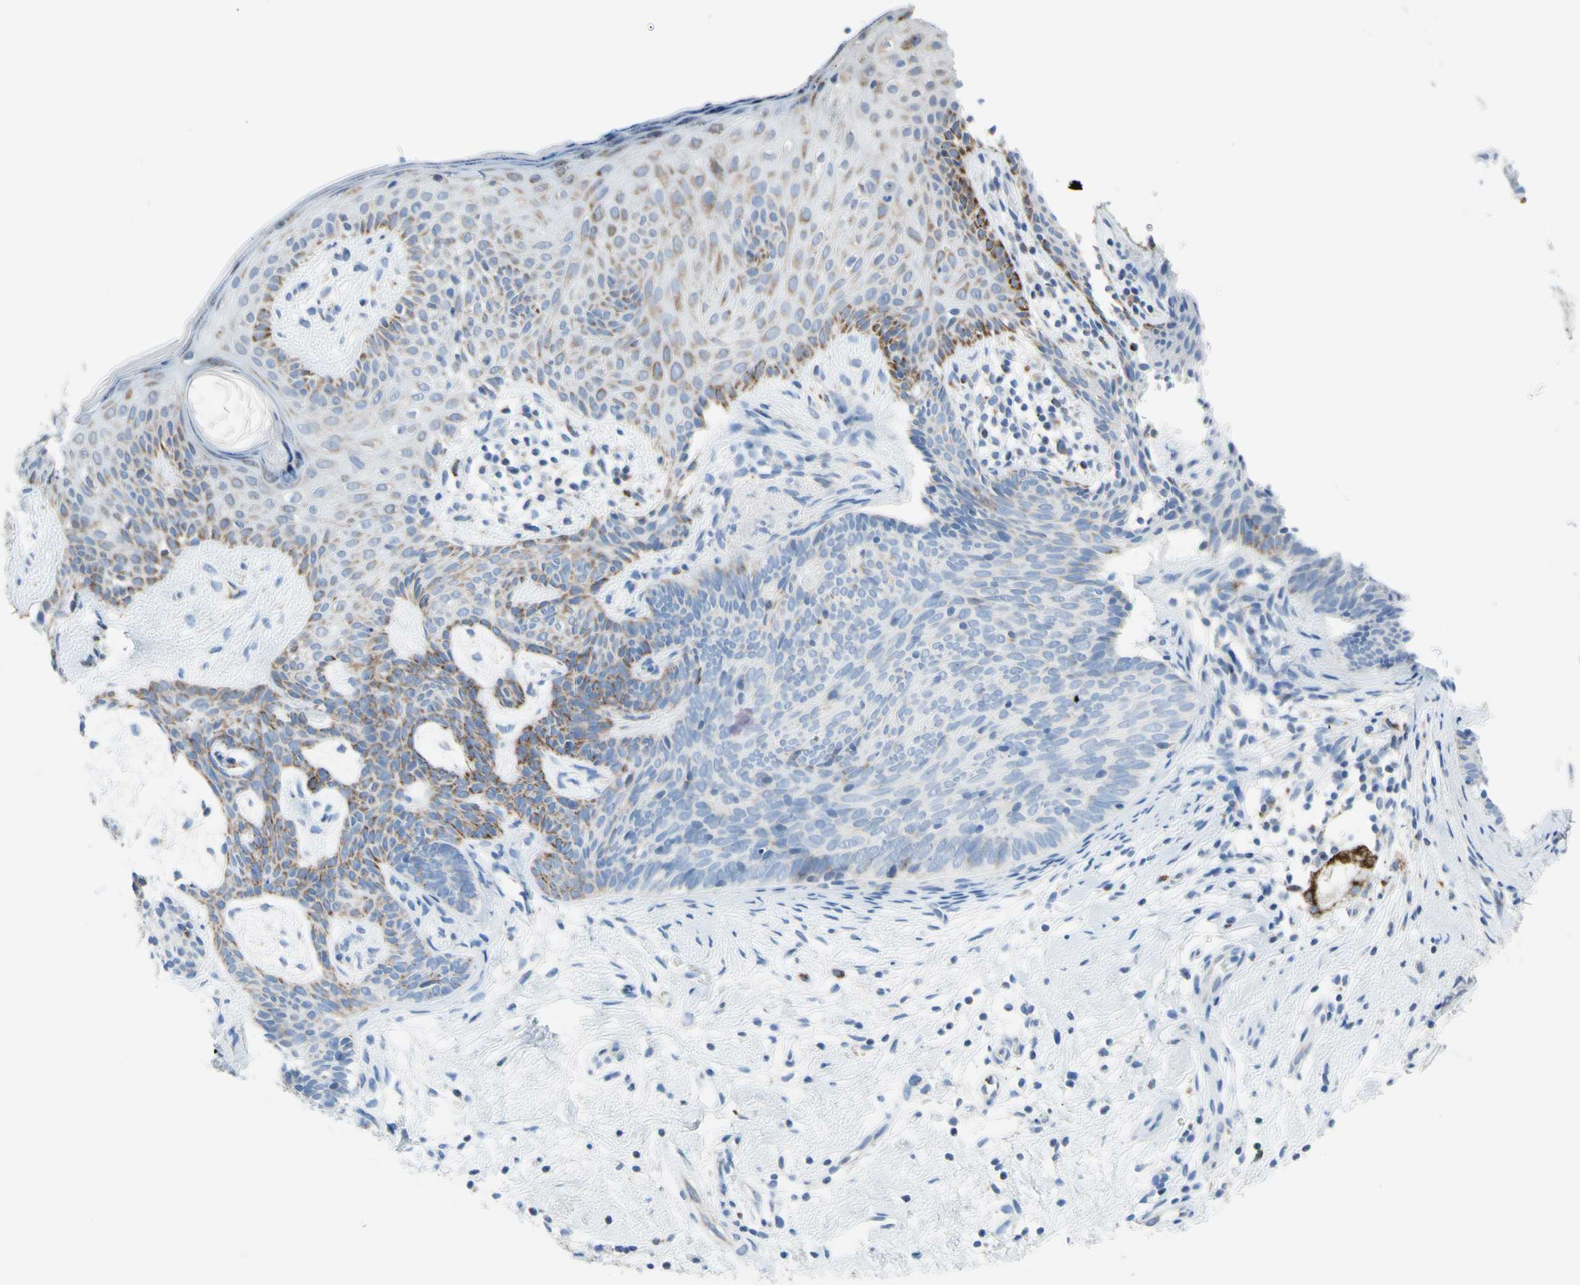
{"staining": {"intensity": "moderate", "quantity": "<25%", "location": "cytoplasmic/membranous"}, "tissue": "skin cancer", "cell_type": "Tumor cells", "image_type": "cancer", "snomed": [{"axis": "morphology", "description": "Developmental malformation"}, {"axis": "morphology", "description": "Basal cell carcinoma"}, {"axis": "topography", "description": "Skin"}], "caption": "A micrograph of human skin cancer stained for a protein shows moderate cytoplasmic/membranous brown staining in tumor cells. (DAB (3,3'-diaminobenzidine) = brown stain, brightfield microscopy at high magnification).", "gene": "CYSLTR1", "patient": {"sex": "female", "age": 62}}